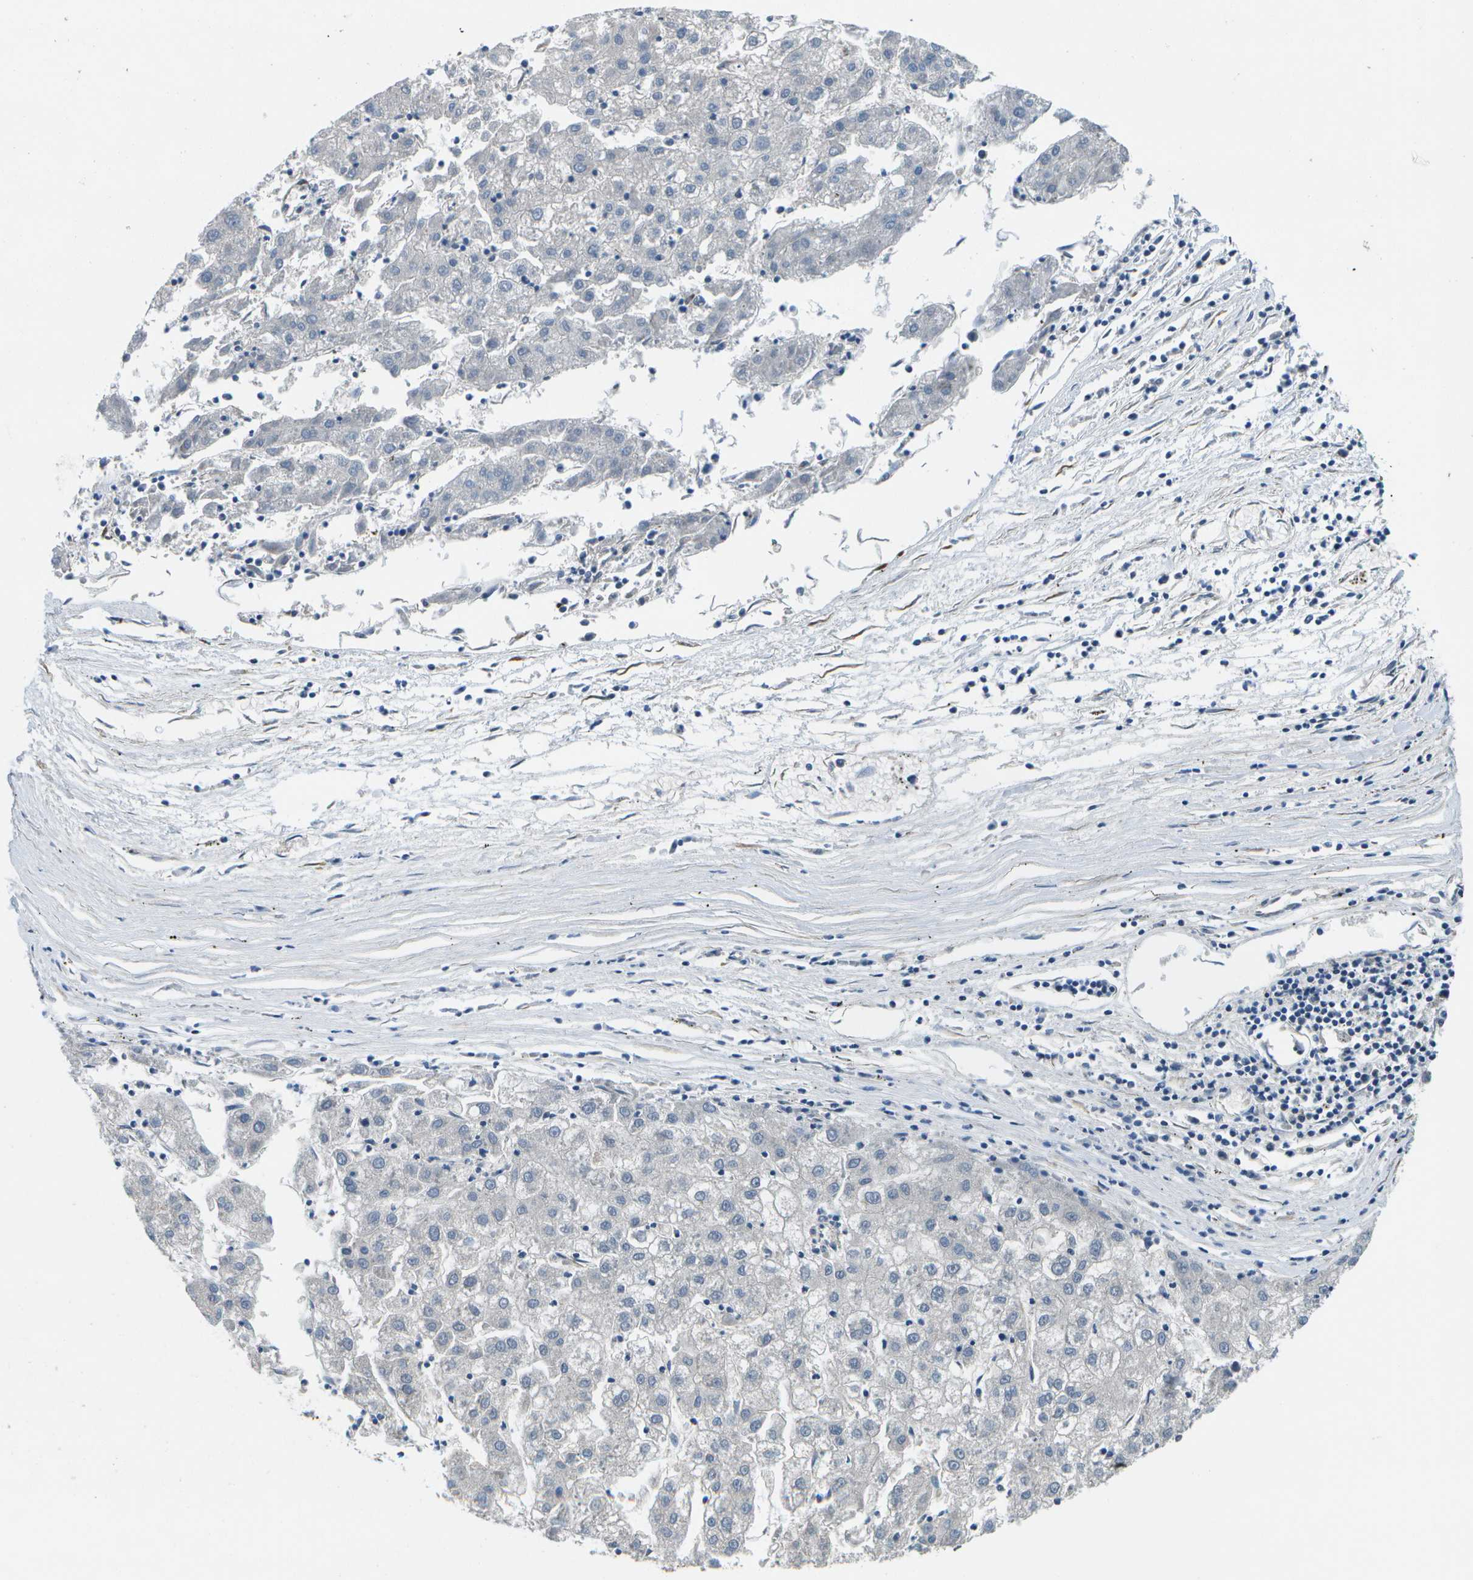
{"staining": {"intensity": "negative", "quantity": "none", "location": "none"}, "tissue": "liver cancer", "cell_type": "Tumor cells", "image_type": "cancer", "snomed": [{"axis": "morphology", "description": "Carcinoma, Hepatocellular, NOS"}, {"axis": "topography", "description": "Liver"}], "caption": "Photomicrograph shows no significant protein staining in tumor cells of hepatocellular carcinoma (liver). Nuclei are stained in blue.", "gene": "P3H1", "patient": {"sex": "male", "age": 72}}